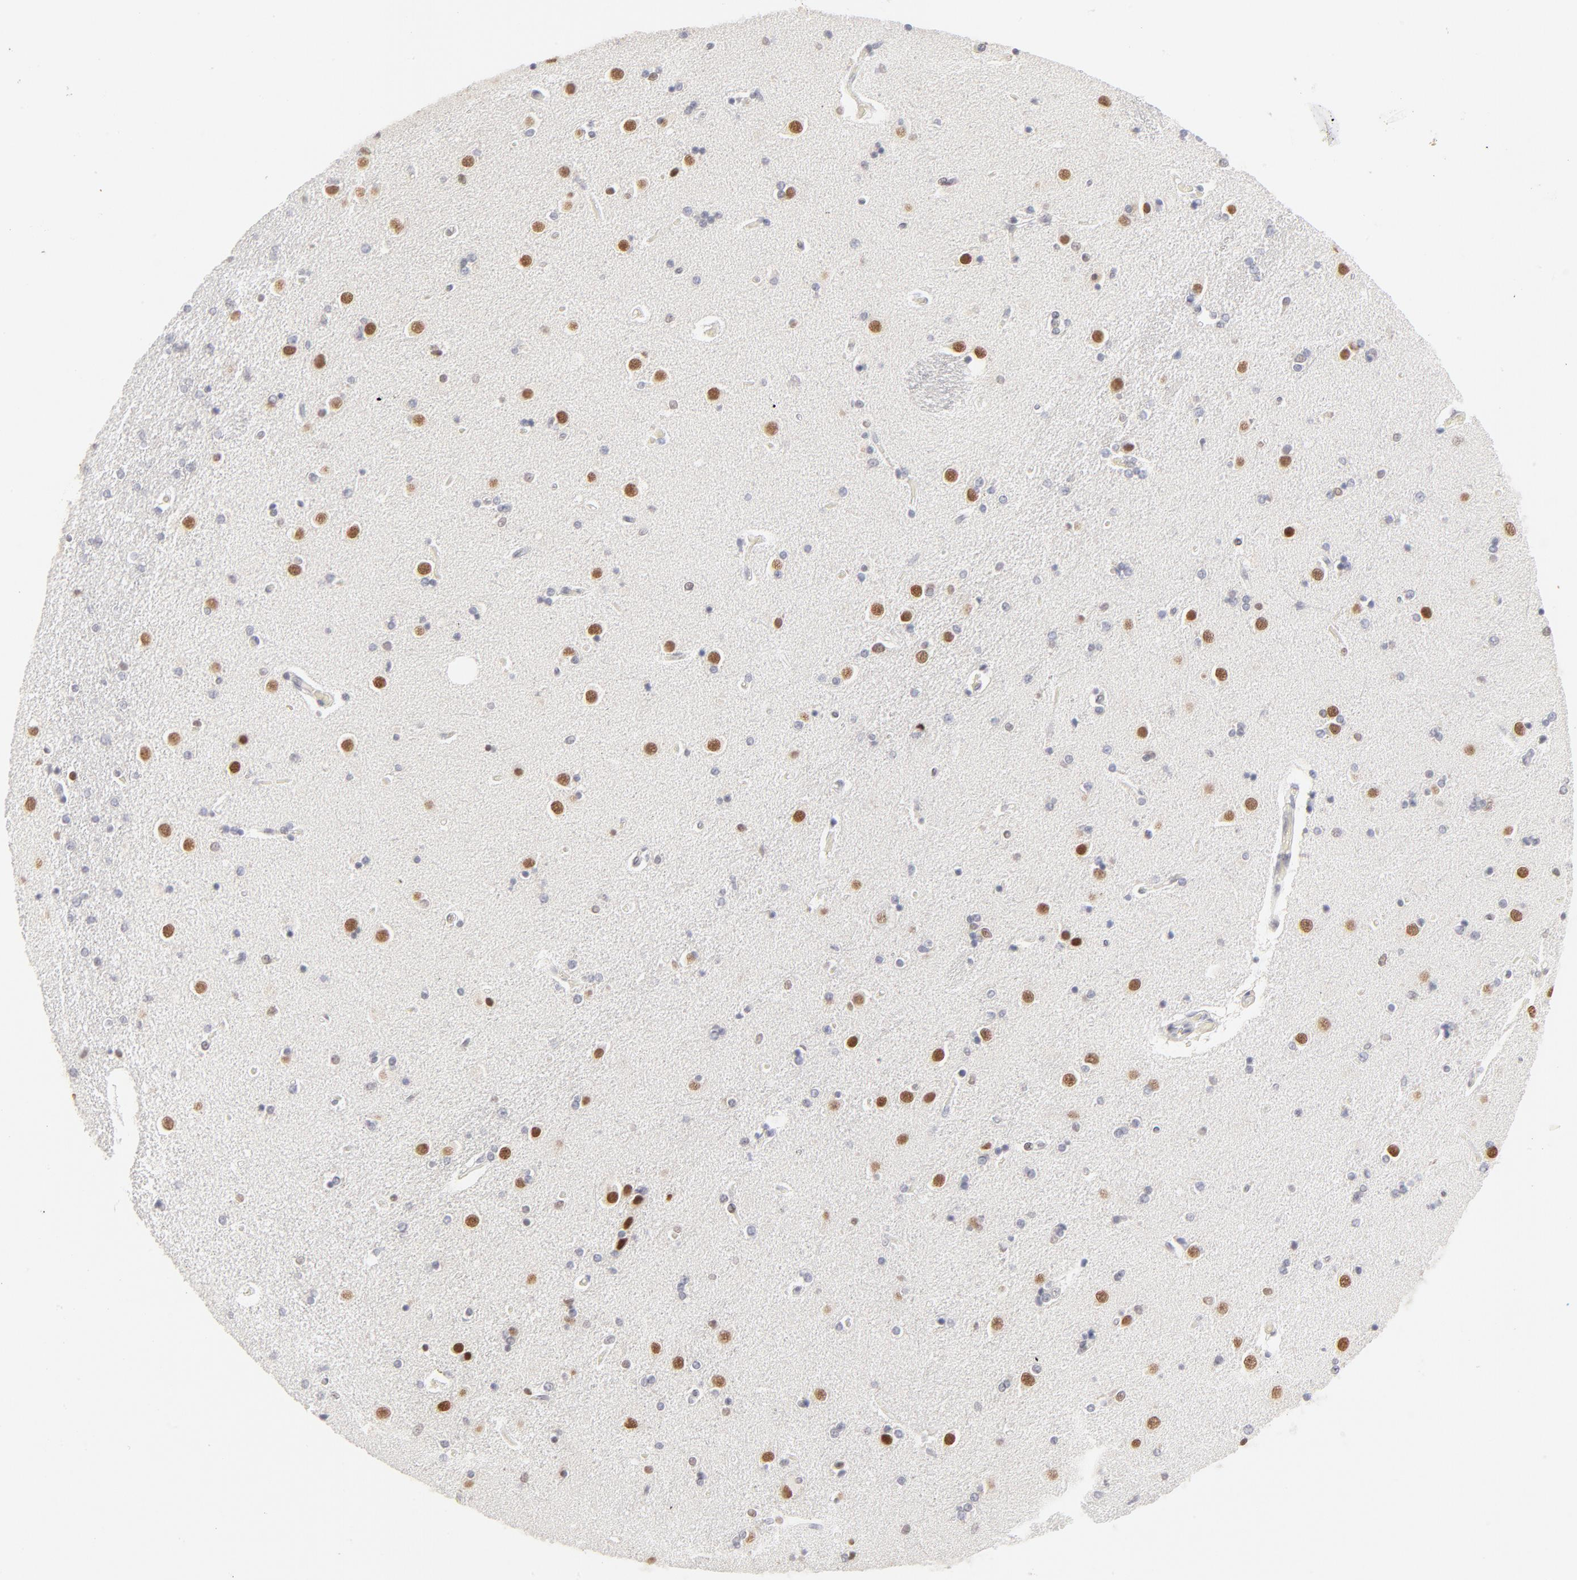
{"staining": {"intensity": "weak", "quantity": "<25%", "location": "nuclear"}, "tissue": "caudate", "cell_type": "Glial cells", "image_type": "normal", "snomed": [{"axis": "morphology", "description": "Normal tissue, NOS"}, {"axis": "topography", "description": "Lateral ventricle wall"}], "caption": "Immunohistochemical staining of unremarkable human caudate demonstrates no significant expression in glial cells. Brightfield microscopy of IHC stained with DAB (3,3'-diaminobenzidine) (brown) and hematoxylin (blue), captured at high magnification.", "gene": "PBX1", "patient": {"sex": "female", "age": 54}}